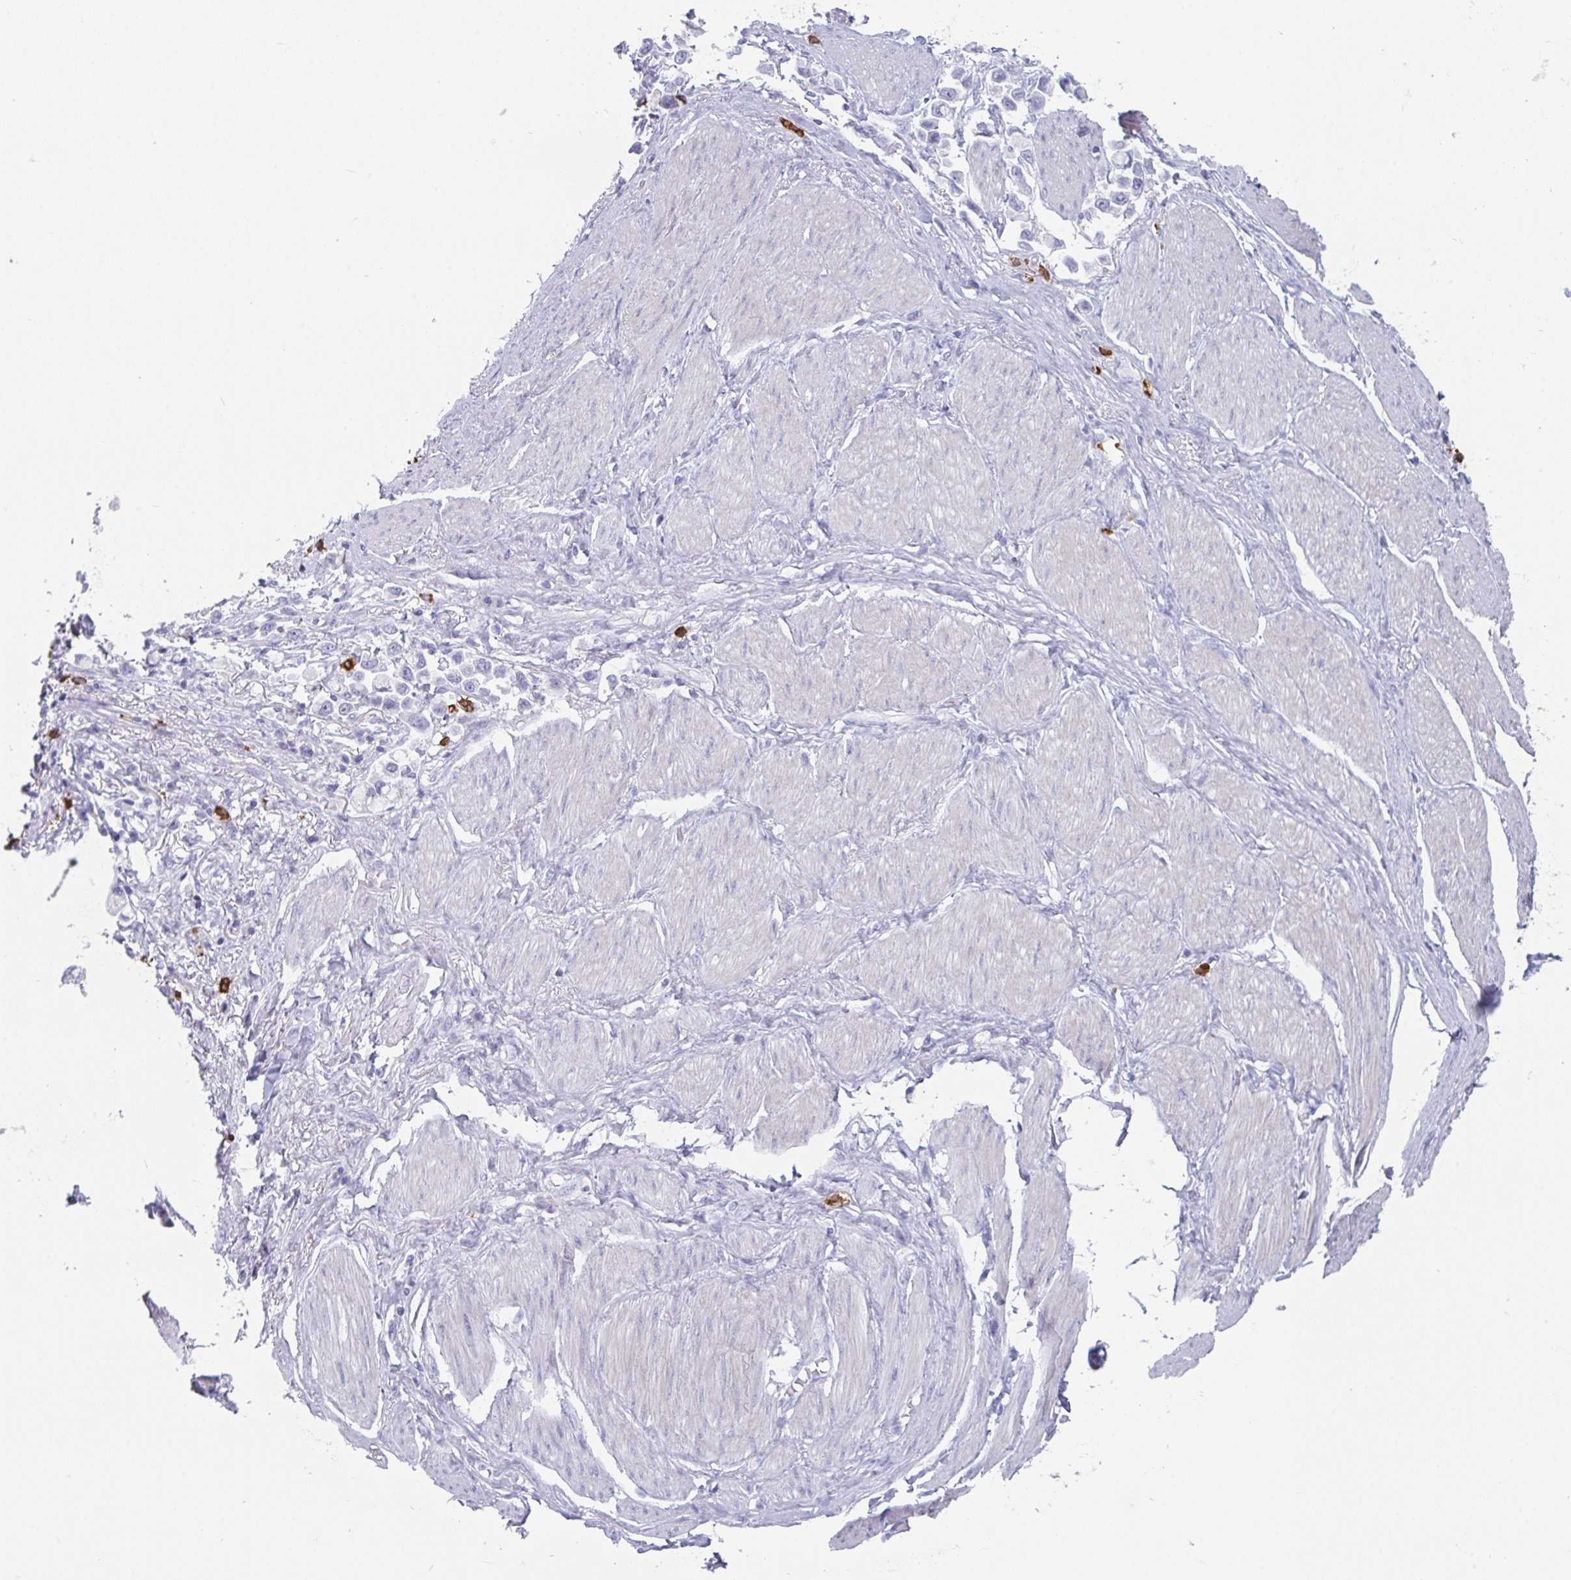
{"staining": {"intensity": "negative", "quantity": "none", "location": "none"}, "tissue": "stomach cancer", "cell_type": "Tumor cells", "image_type": "cancer", "snomed": [{"axis": "morphology", "description": "Adenocarcinoma, NOS"}, {"axis": "topography", "description": "Stomach"}], "caption": "This is a micrograph of immunohistochemistry staining of stomach cancer (adenocarcinoma), which shows no positivity in tumor cells.", "gene": "RUBCN", "patient": {"sex": "female", "age": 81}}